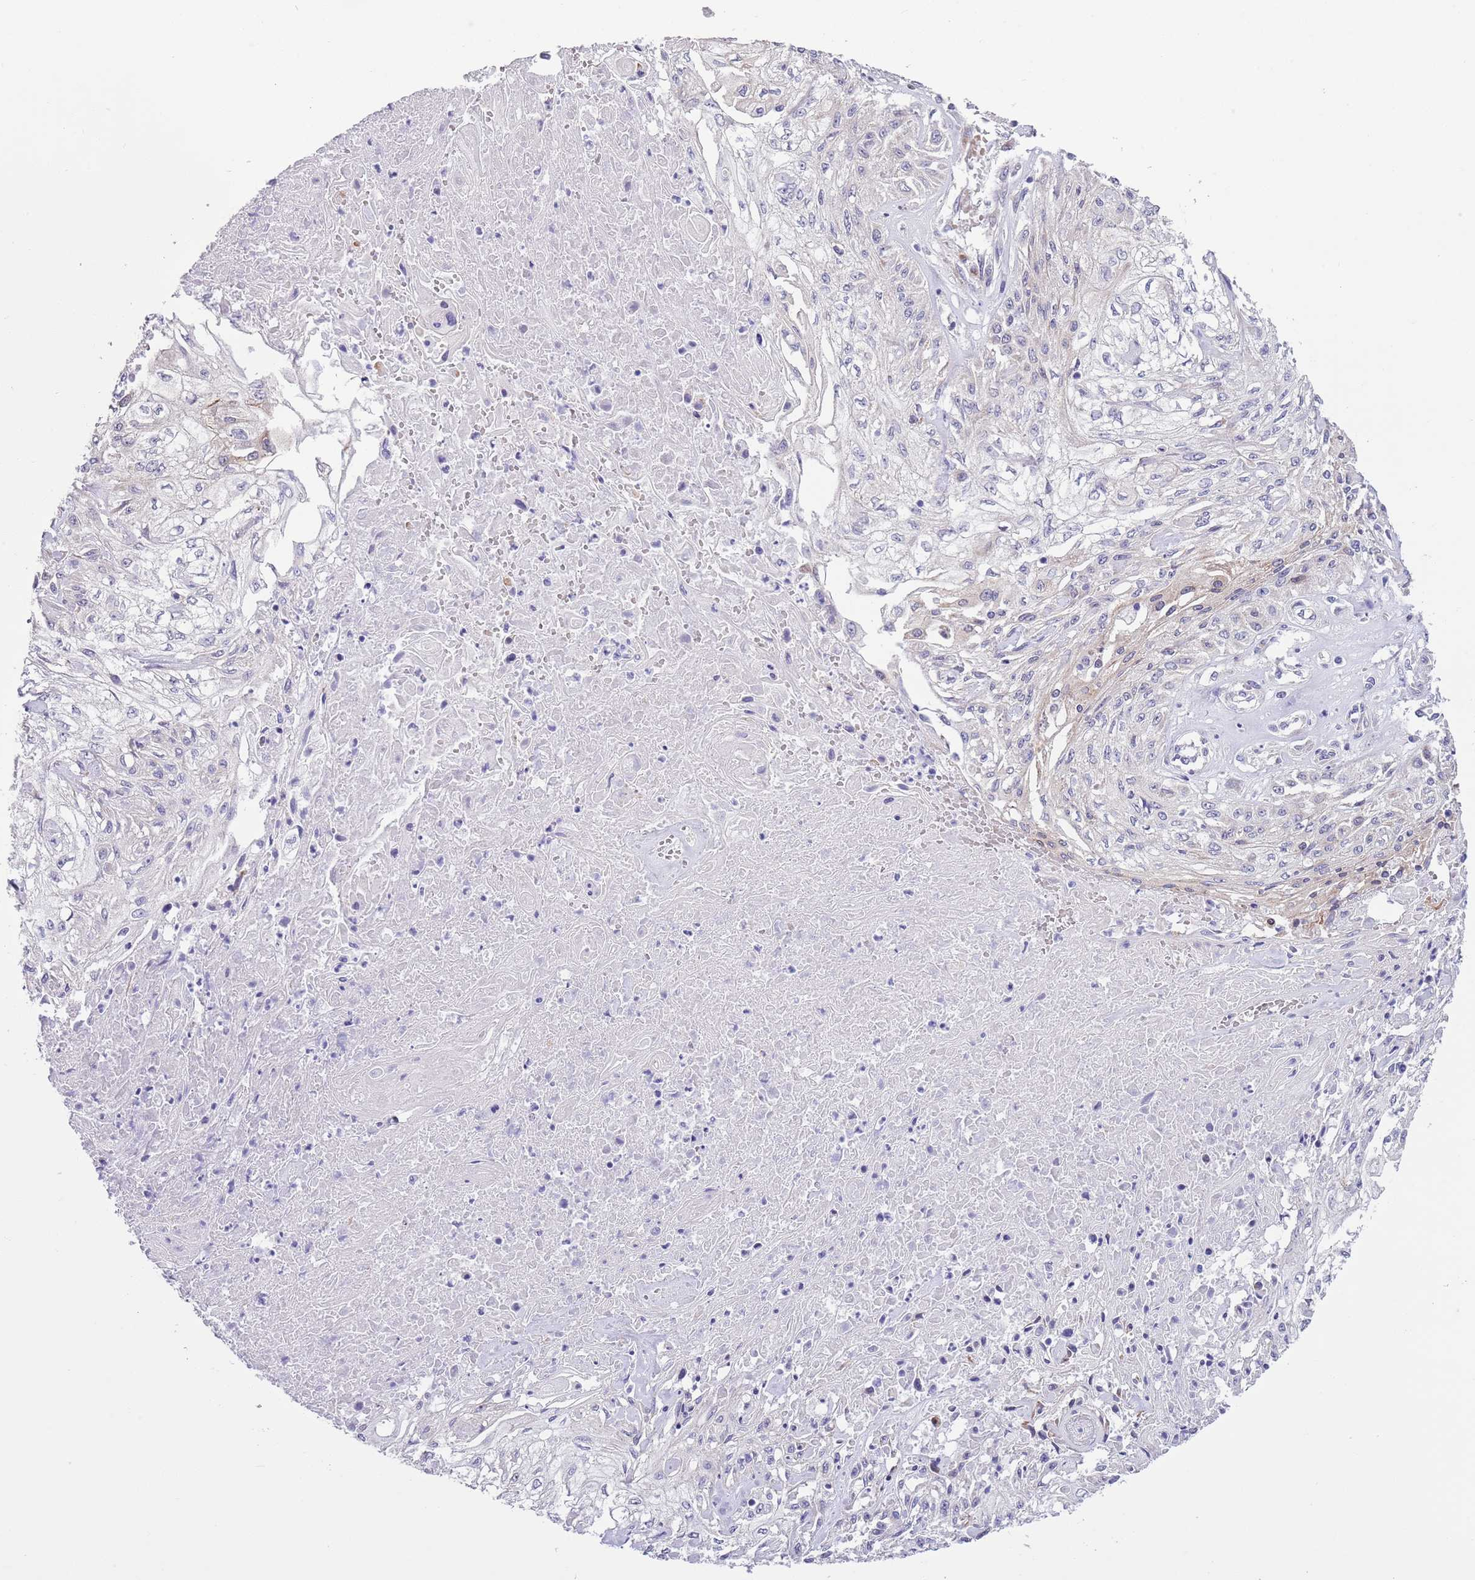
{"staining": {"intensity": "negative", "quantity": "none", "location": "none"}, "tissue": "skin cancer", "cell_type": "Tumor cells", "image_type": "cancer", "snomed": [{"axis": "morphology", "description": "Squamous cell carcinoma, NOS"}, {"axis": "morphology", "description": "Squamous cell carcinoma, metastatic, NOS"}, {"axis": "topography", "description": "Skin"}, {"axis": "topography", "description": "Lymph node"}], "caption": "A high-resolution image shows IHC staining of skin cancer (squamous cell carcinoma), which demonstrates no significant positivity in tumor cells.", "gene": "MRPL32", "patient": {"sex": "male", "age": 75}}